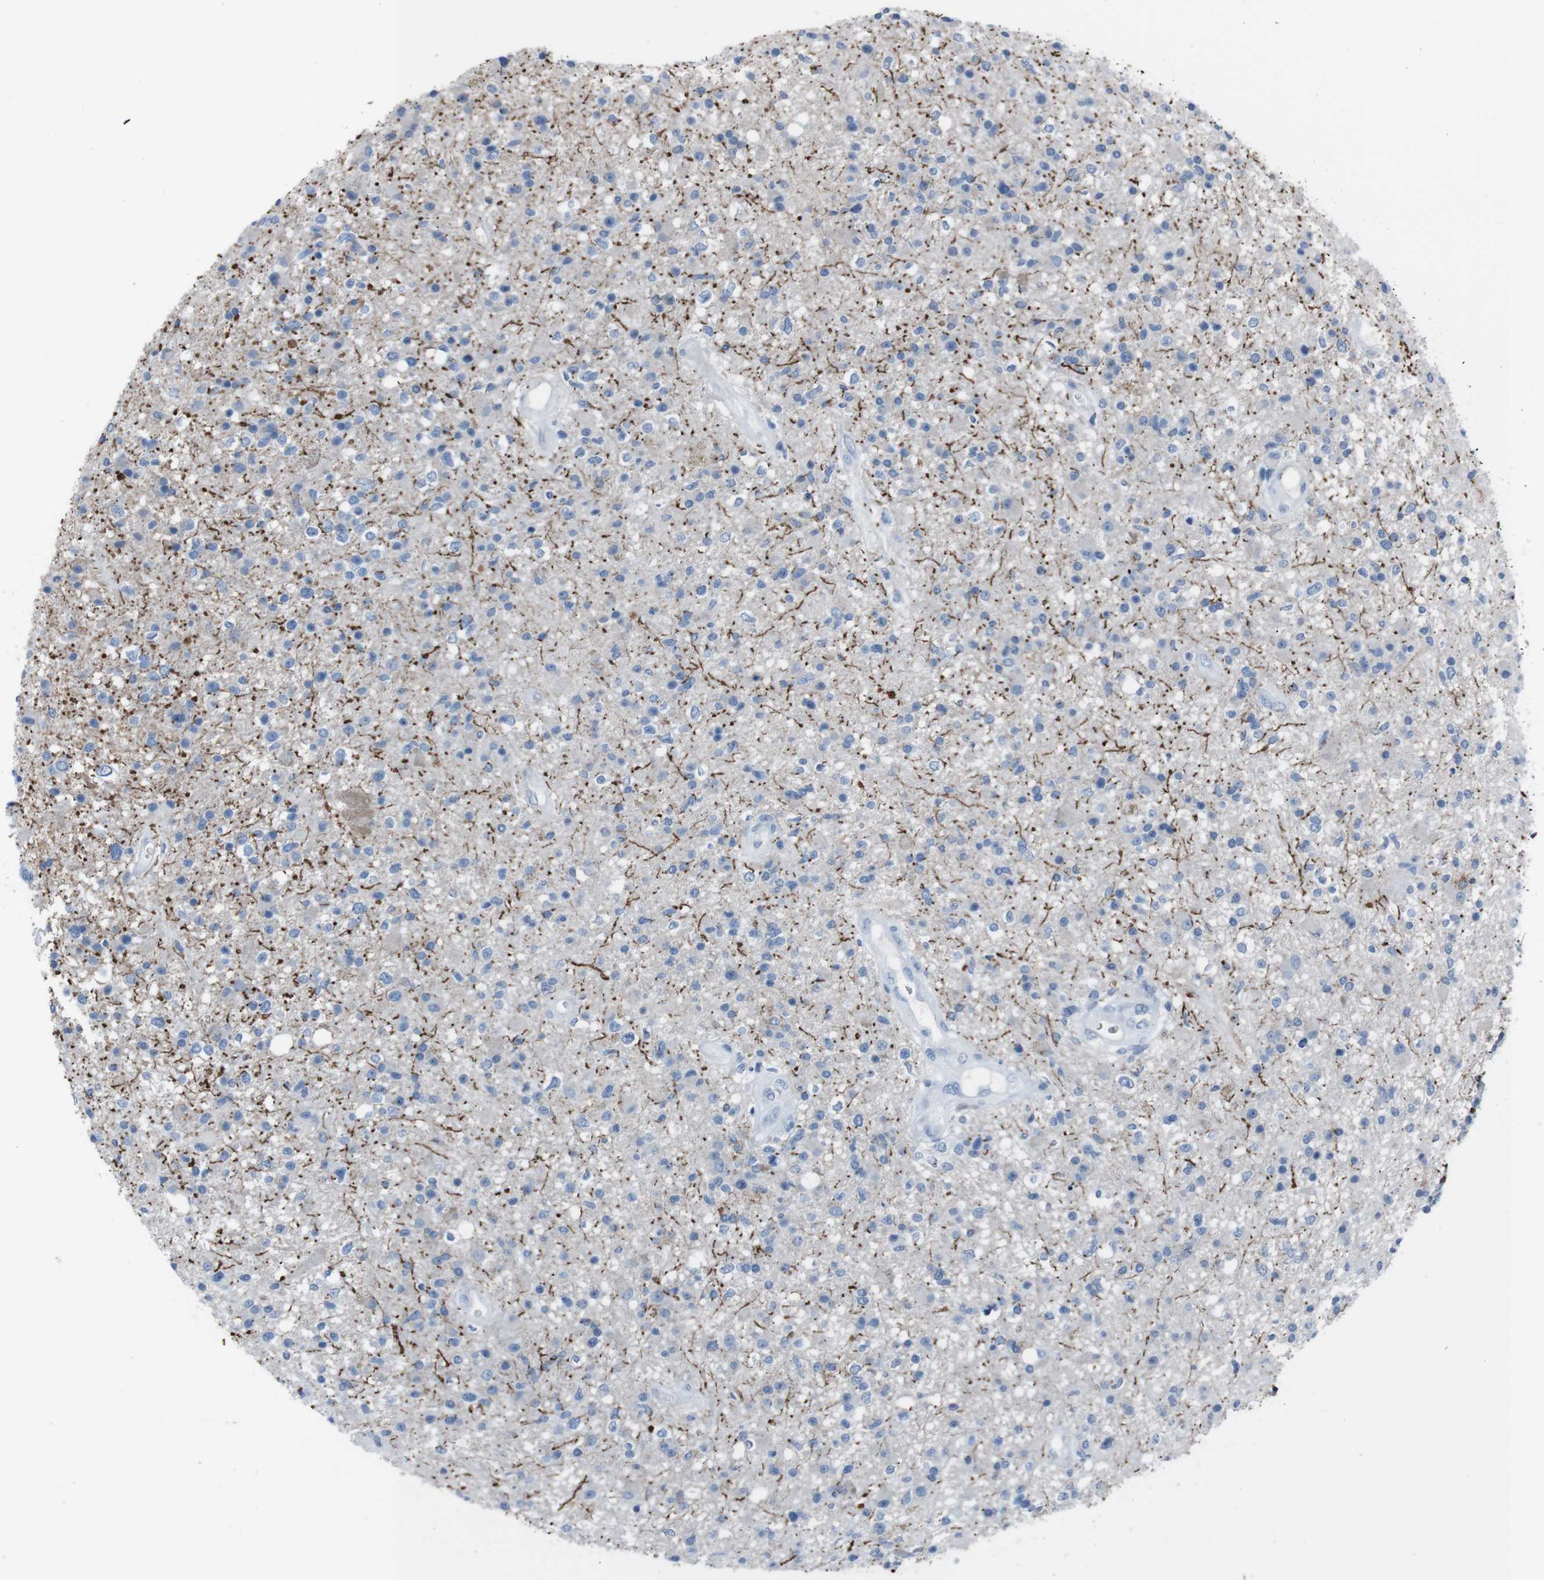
{"staining": {"intensity": "negative", "quantity": "none", "location": "none"}, "tissue": "glioma", "cell_type": "Tumor cells", "image_type": "cancer", "snomed": [{"axis": "morphology", "description": "Glioma, malignant, High grade"}, {"axis": "topography", "description": "Brain"}], "caption": "High magnification brightfield microscopy of malignant glioma (high-grade) stained with DAB (3,3'-diaminobenzidine) (brown) and counterstained with hematoxylin (blue): tumor cells show no significant positivity.", "gene": "ST6GAL1", "patient": {"sex": "male", "age": 33}}